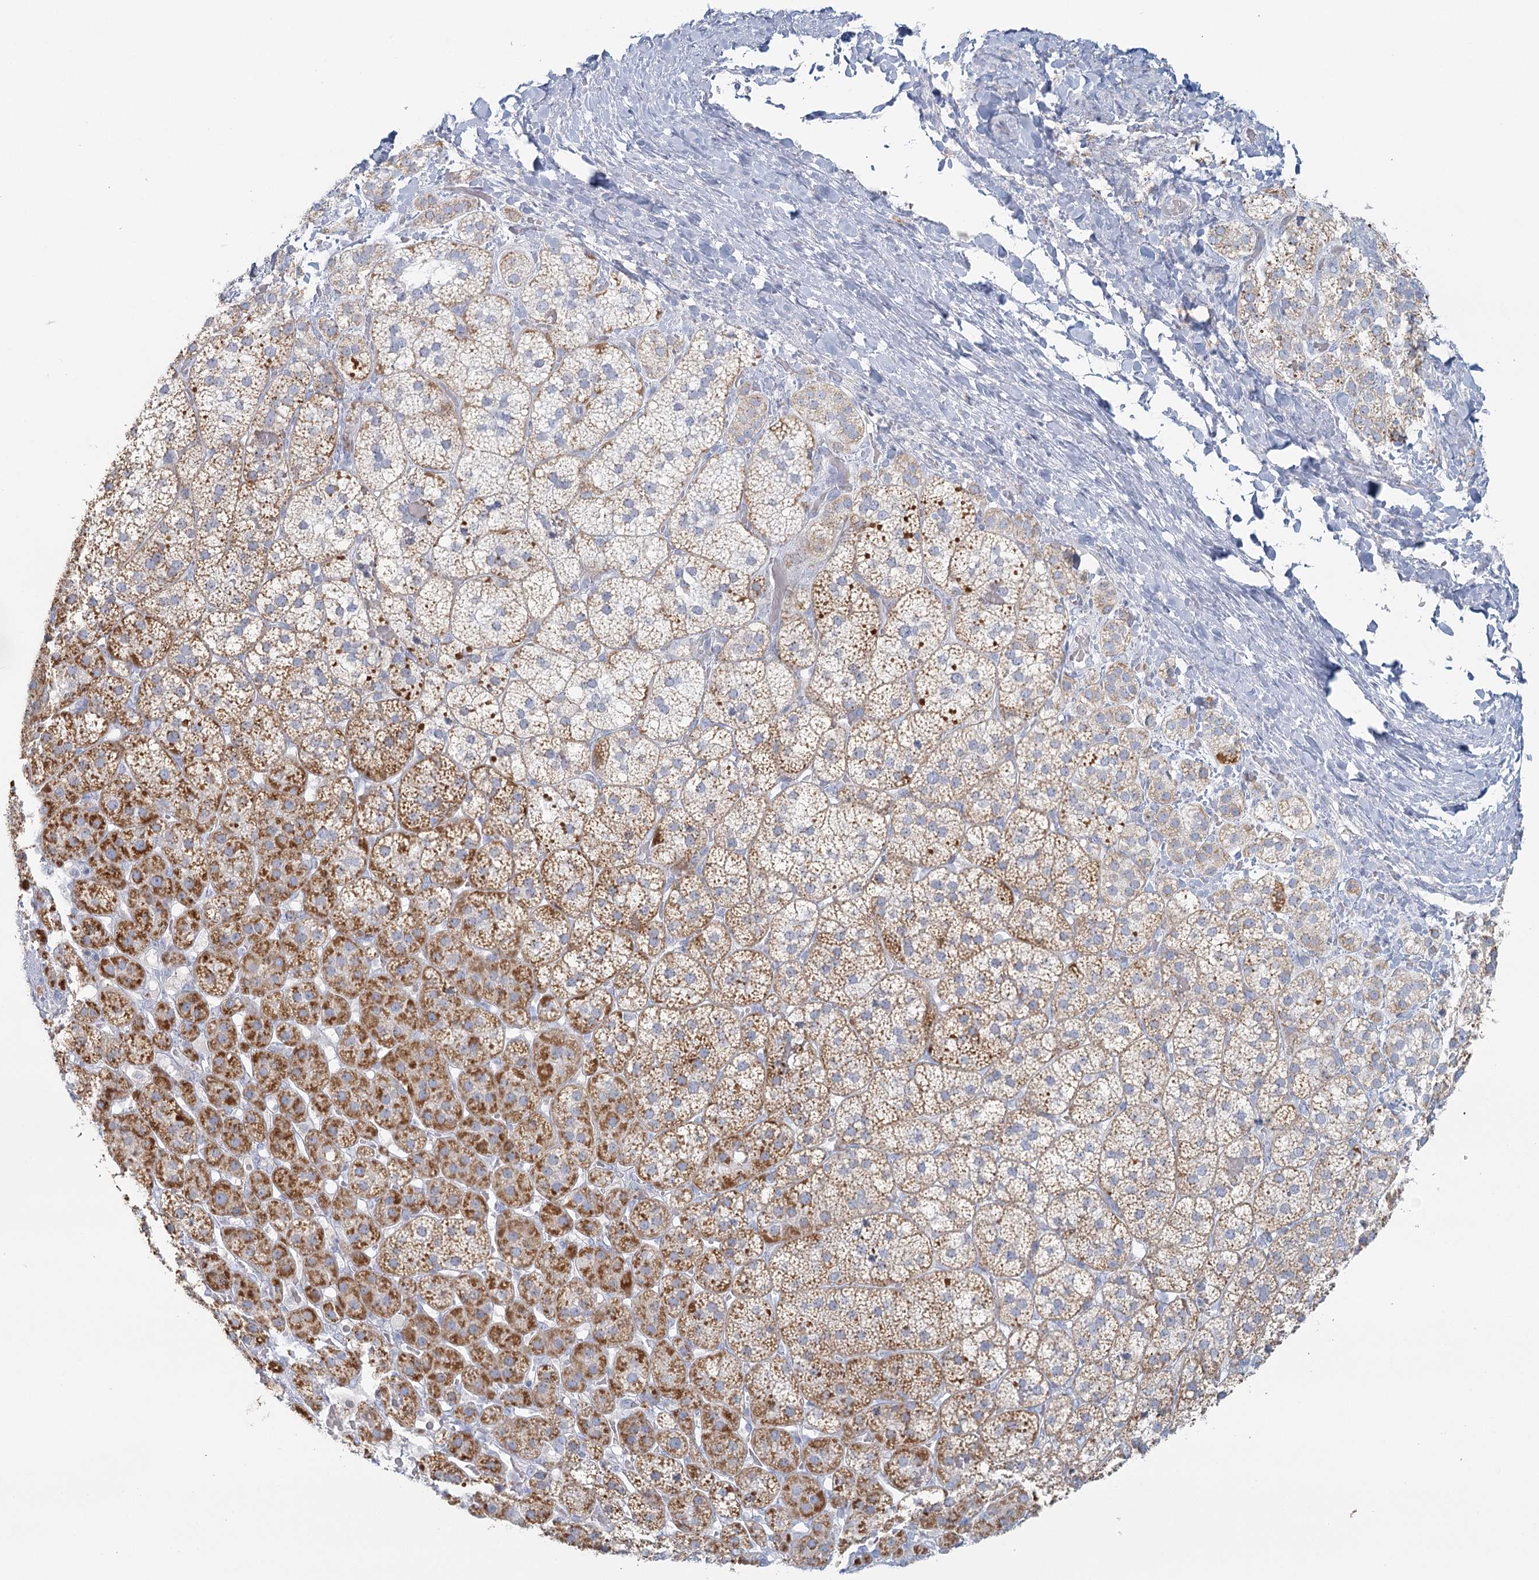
{"staining": {"intensity": "strong", "quantity": "25%-75%", "location": "cytoplasmic/membranous"}, "tissue": "adrenal gland", "cell_type": "Glandular cells", "image_type": "normal", "snomed": [{"axis": "morphology", "description": "Normal tissue, NOS"}, {"axis": "topography", "description": "Adrenal gland"}], "caption": "Immunohistochemistry photomicrograph of benign adrenal gland stained for a protein (brown), which shows high levels of strong cytoplasmic/membranous positivity in approximately 25%-75% of glandular cells.", "gene": "BPHL", "patient": {"sex": "female", "age": 44}}